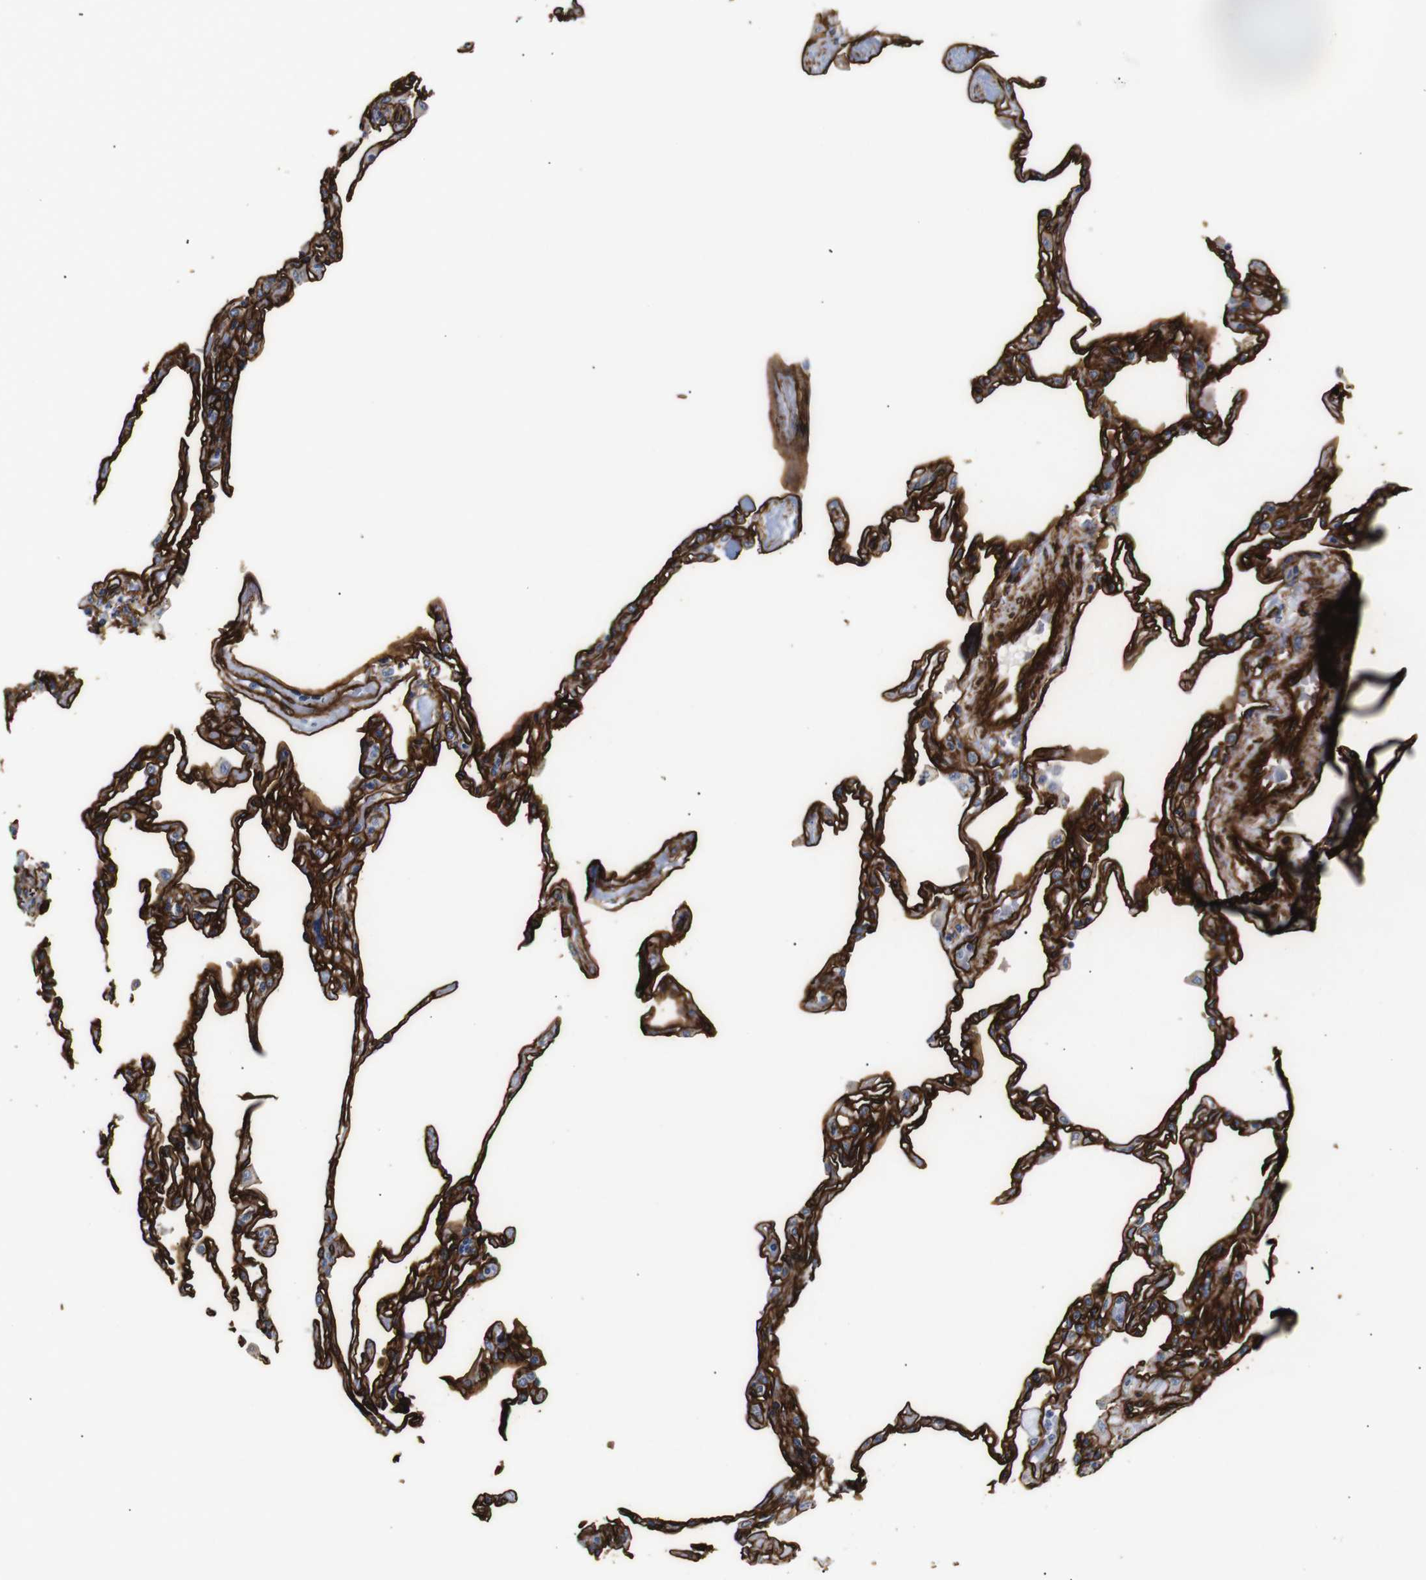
{"staining": {"intensity": "strong", "quantity": ">75%", "location": "cytoplasmic/membranous"}, "tissue": "lung", "cell_type": "Alveolar cells", "image_type": "normal", "snomed": [{"axis": "morphology", "description": "Normal tissue, NOS"}, {"axis": "topography", "description": "Lung"}], "caption": "A high amount of strong cytoplasmic/membranous expression is appreciated in approximately >75% of alveolar cells in unremarkable lung.", "gene": "CAV2", "patient": {"sex": "male", "age": 59}}